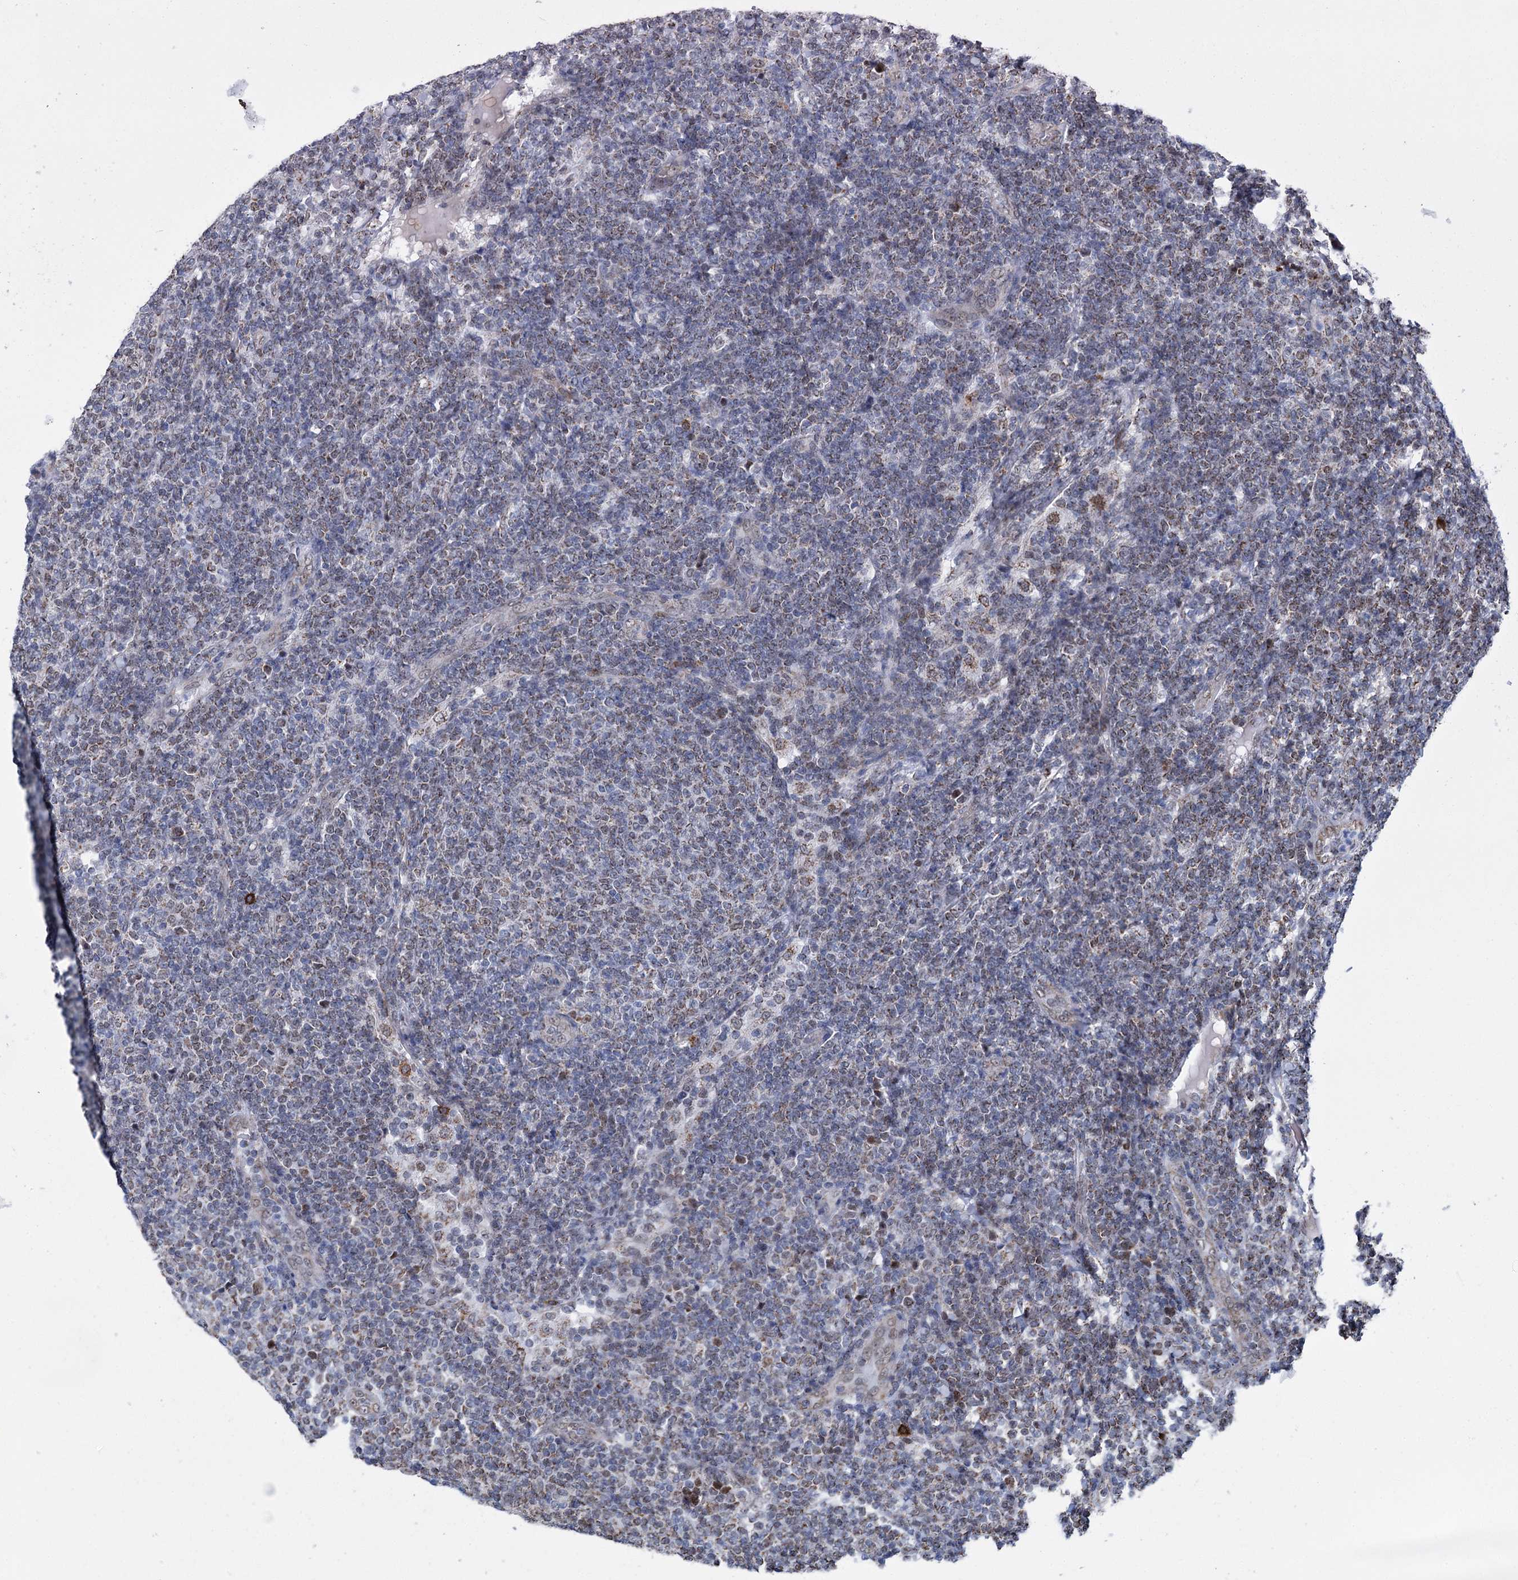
{"staining": {"intensity": "weak", "quantity": "25%-75%", "location": "cytoplasmic/membranous"}, "tissue": "lymphoma", "cell_type": "Tumor cells", "image_type": "cancer", "snomed": [{"axis": "morphology", "description": "Malignant lymphoma, non-Hodgkin's type, Low grade"}, {"axis": "topography", "description": "Lymph node"}], "caption": "High-magnification brightfield microscopy of lymphoma stained with DAB (3,3'-diaminobenzidine) (brown) and counterstained with hematoxylin (blue). tumor cells exhibit weak cytoplasmic/membranous staining is present in about25%-75% of cells.", "gene": "MORN3", "patient": {"sex": "male", "age": 66}}